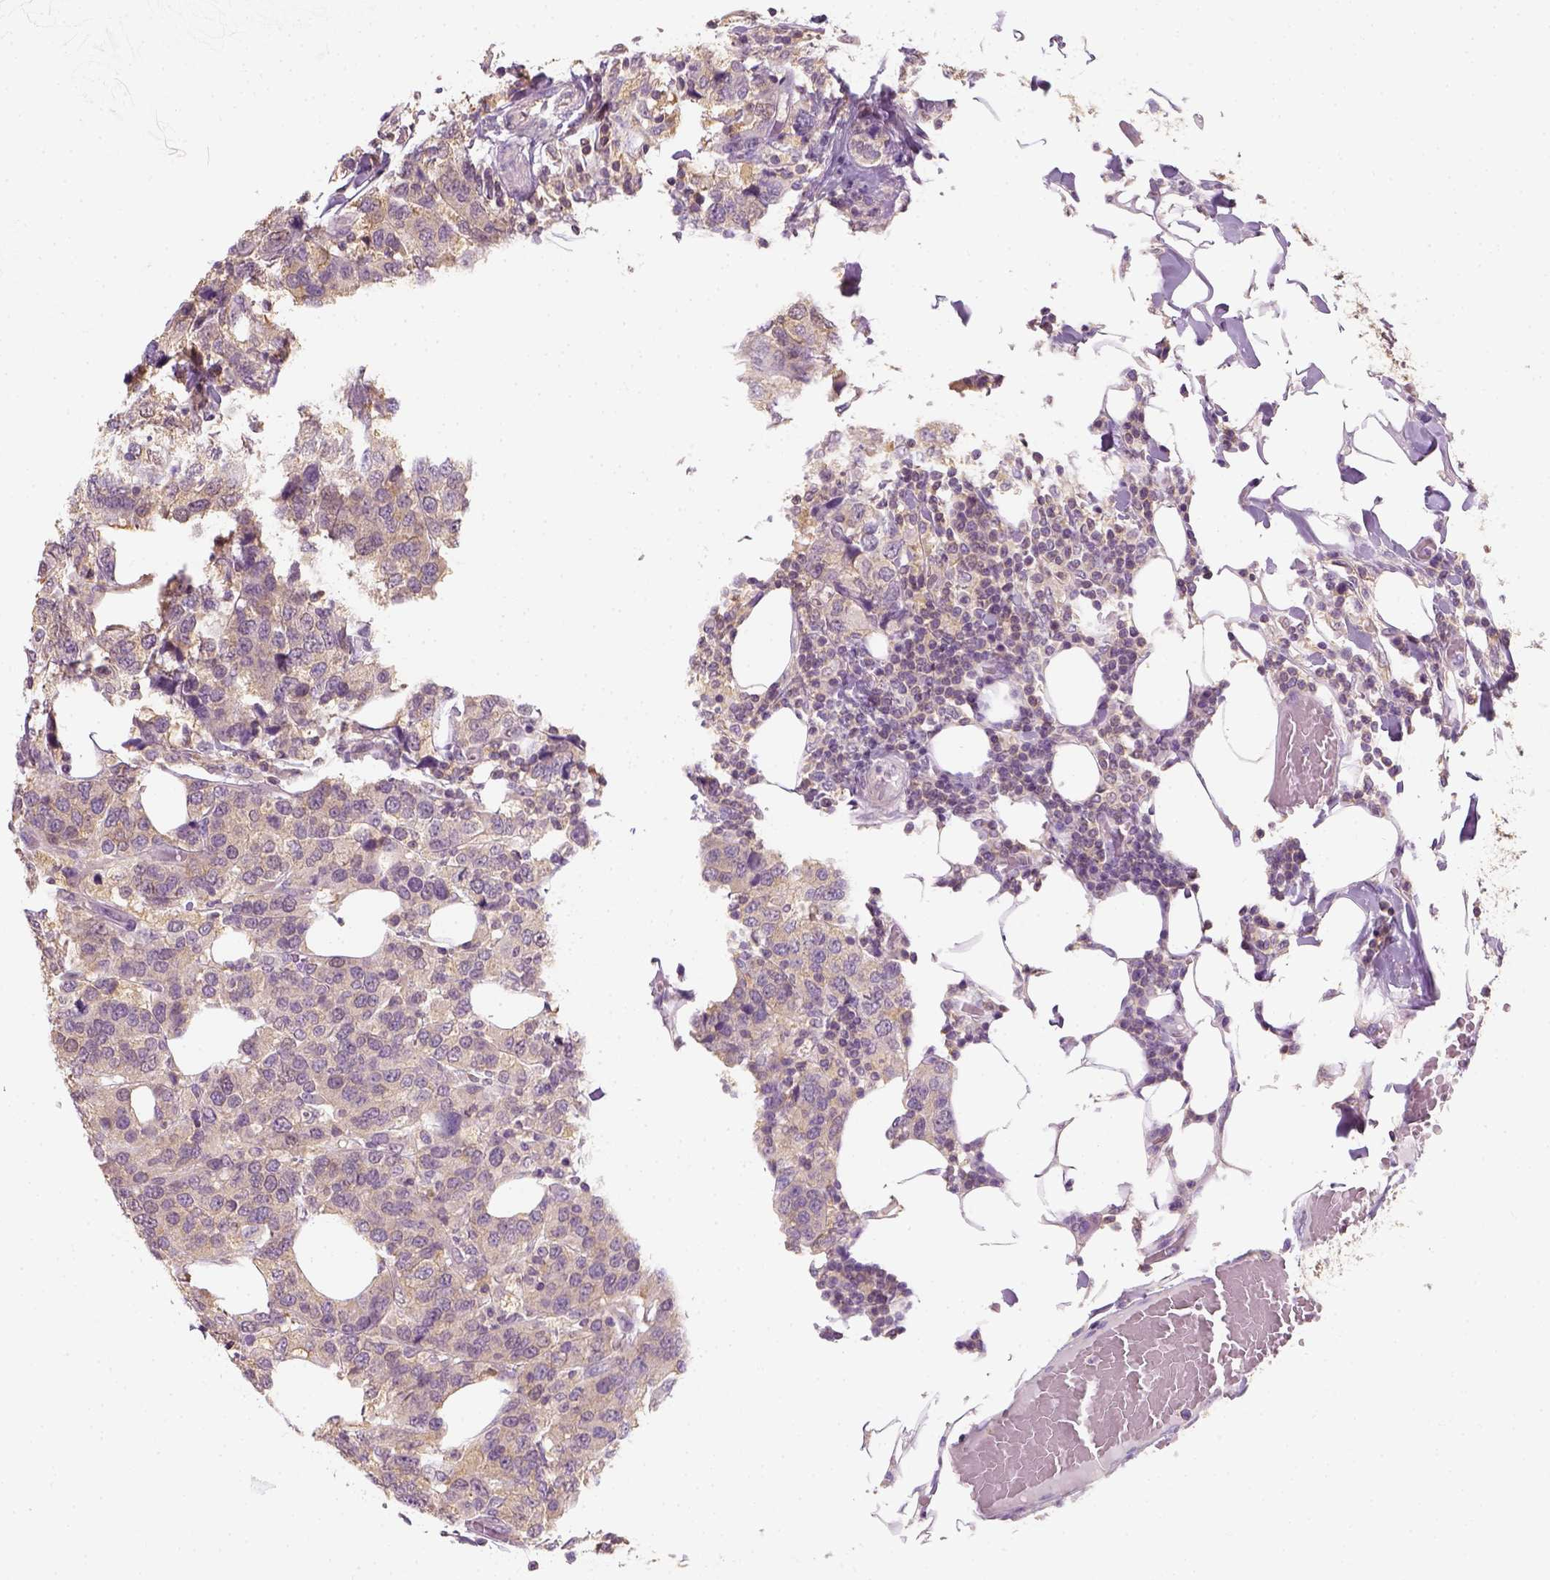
{"staining": {"intensity": "weak", "quantity": ">75%", "location": "cytoplasmic/membranous"}, "tissue": "breast cancer", "cell_type": "Tumor cells", "image_type": "cancer", "snomed": [{"axis": "morphology", "description": "Lobular carcinoma"}, {"axis": "topography", "description": "Breast"}], "caption": "Immunohistochemical staining of breast cancer demonstrates low levels of weak cytoplasmic/membranous protein expression in approximately >75% of tumor cells.", "gene": "EPHB1", "patient": {"sex": "female", "age": 59}}